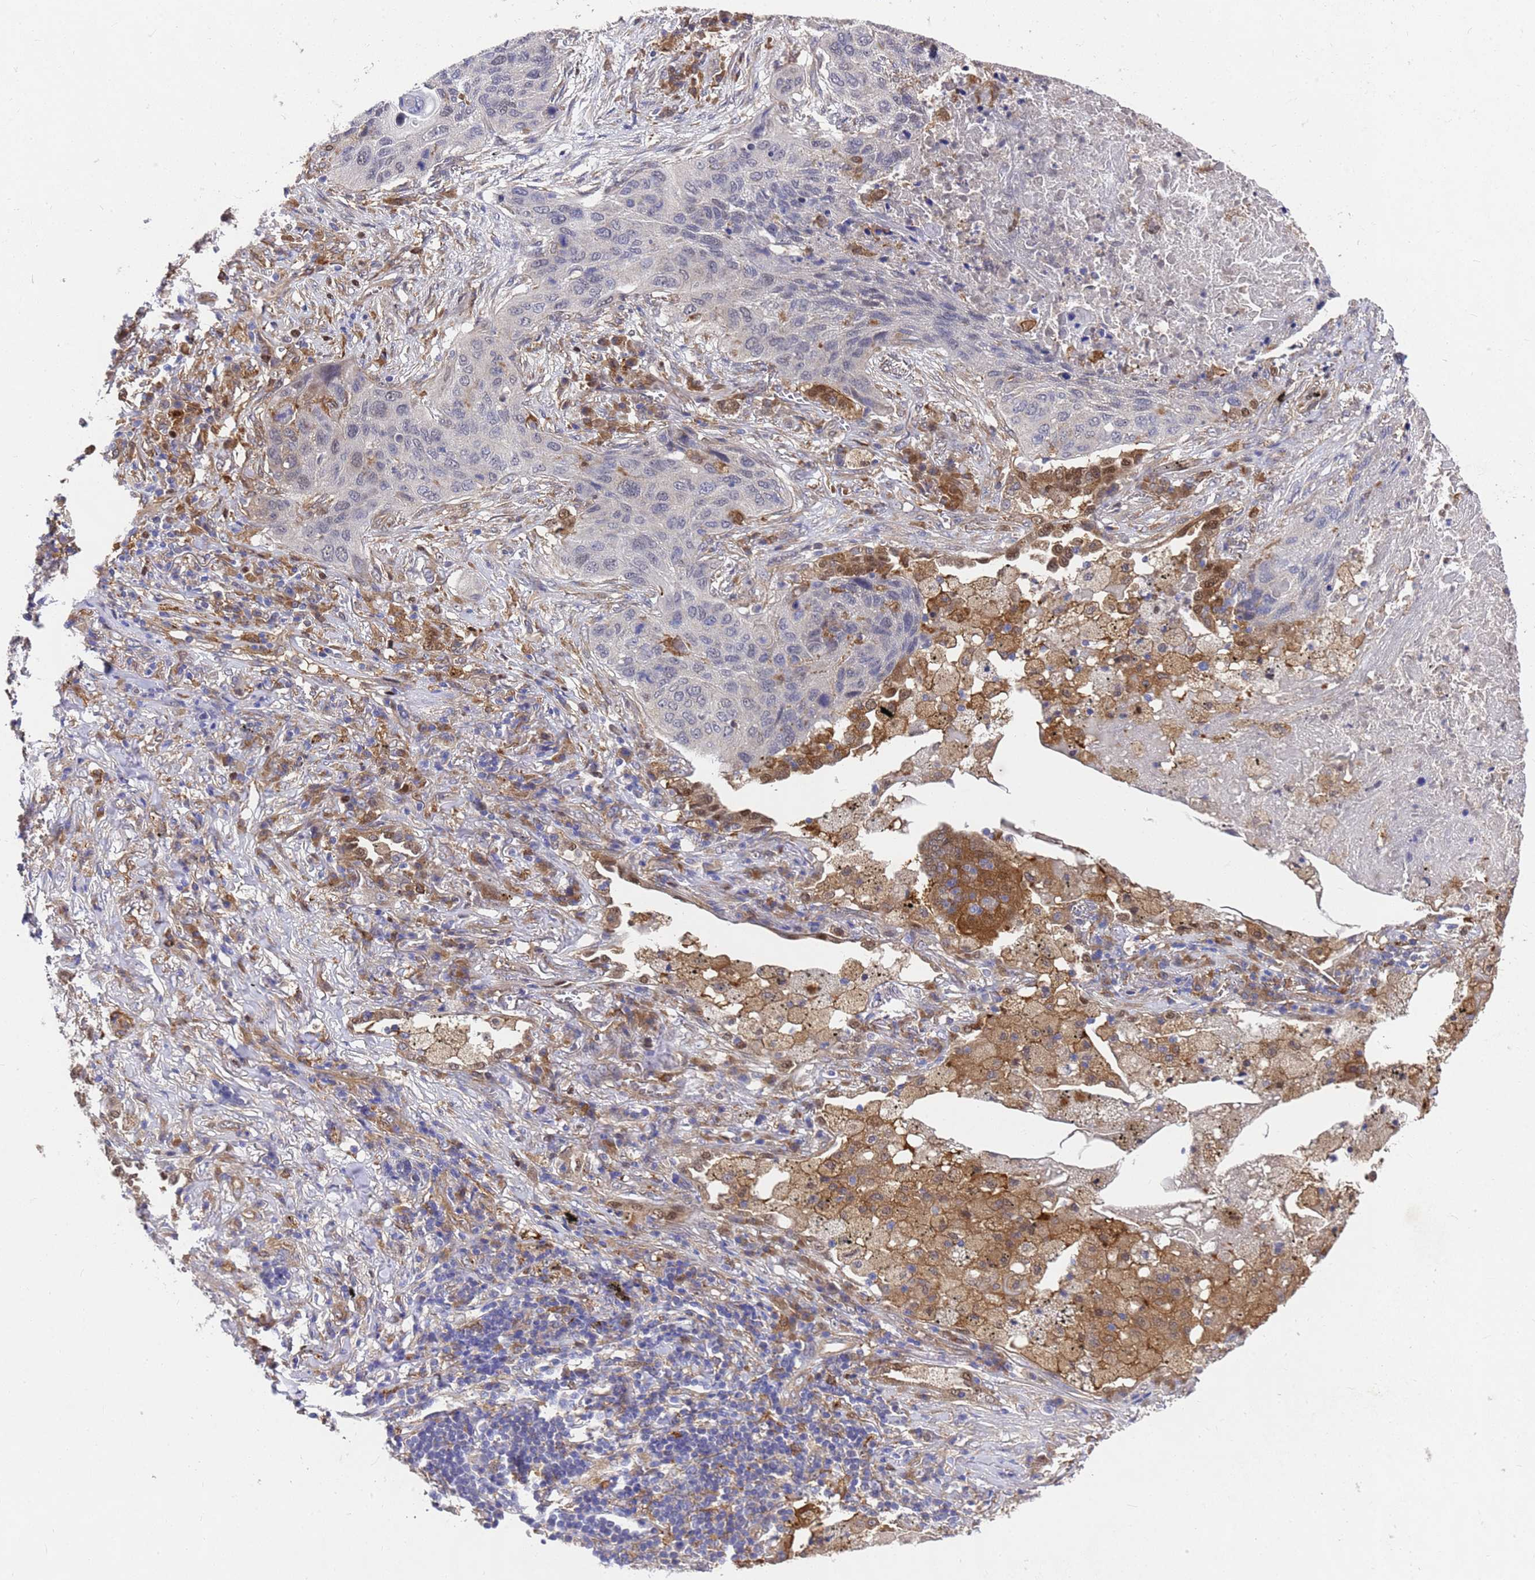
{"staining": {"intensity": "negative", "quantity": "none", "location": "none"}, "tissue": "lung cancer", "cell_type": "Tumor cells", "image_type": "cancer", "snomed": [{"axis": "morphology", "description": "Squamous cell carcinoma, NOS"}, {"axis": "topography", "description": "Lung"}], "caption": "A micrograph of human squamous cell carcinoma (lung) is negative for staining in tumor cells.", "gene": "SLC35E2B", "patient": {"sex": "female", "age": 63}}